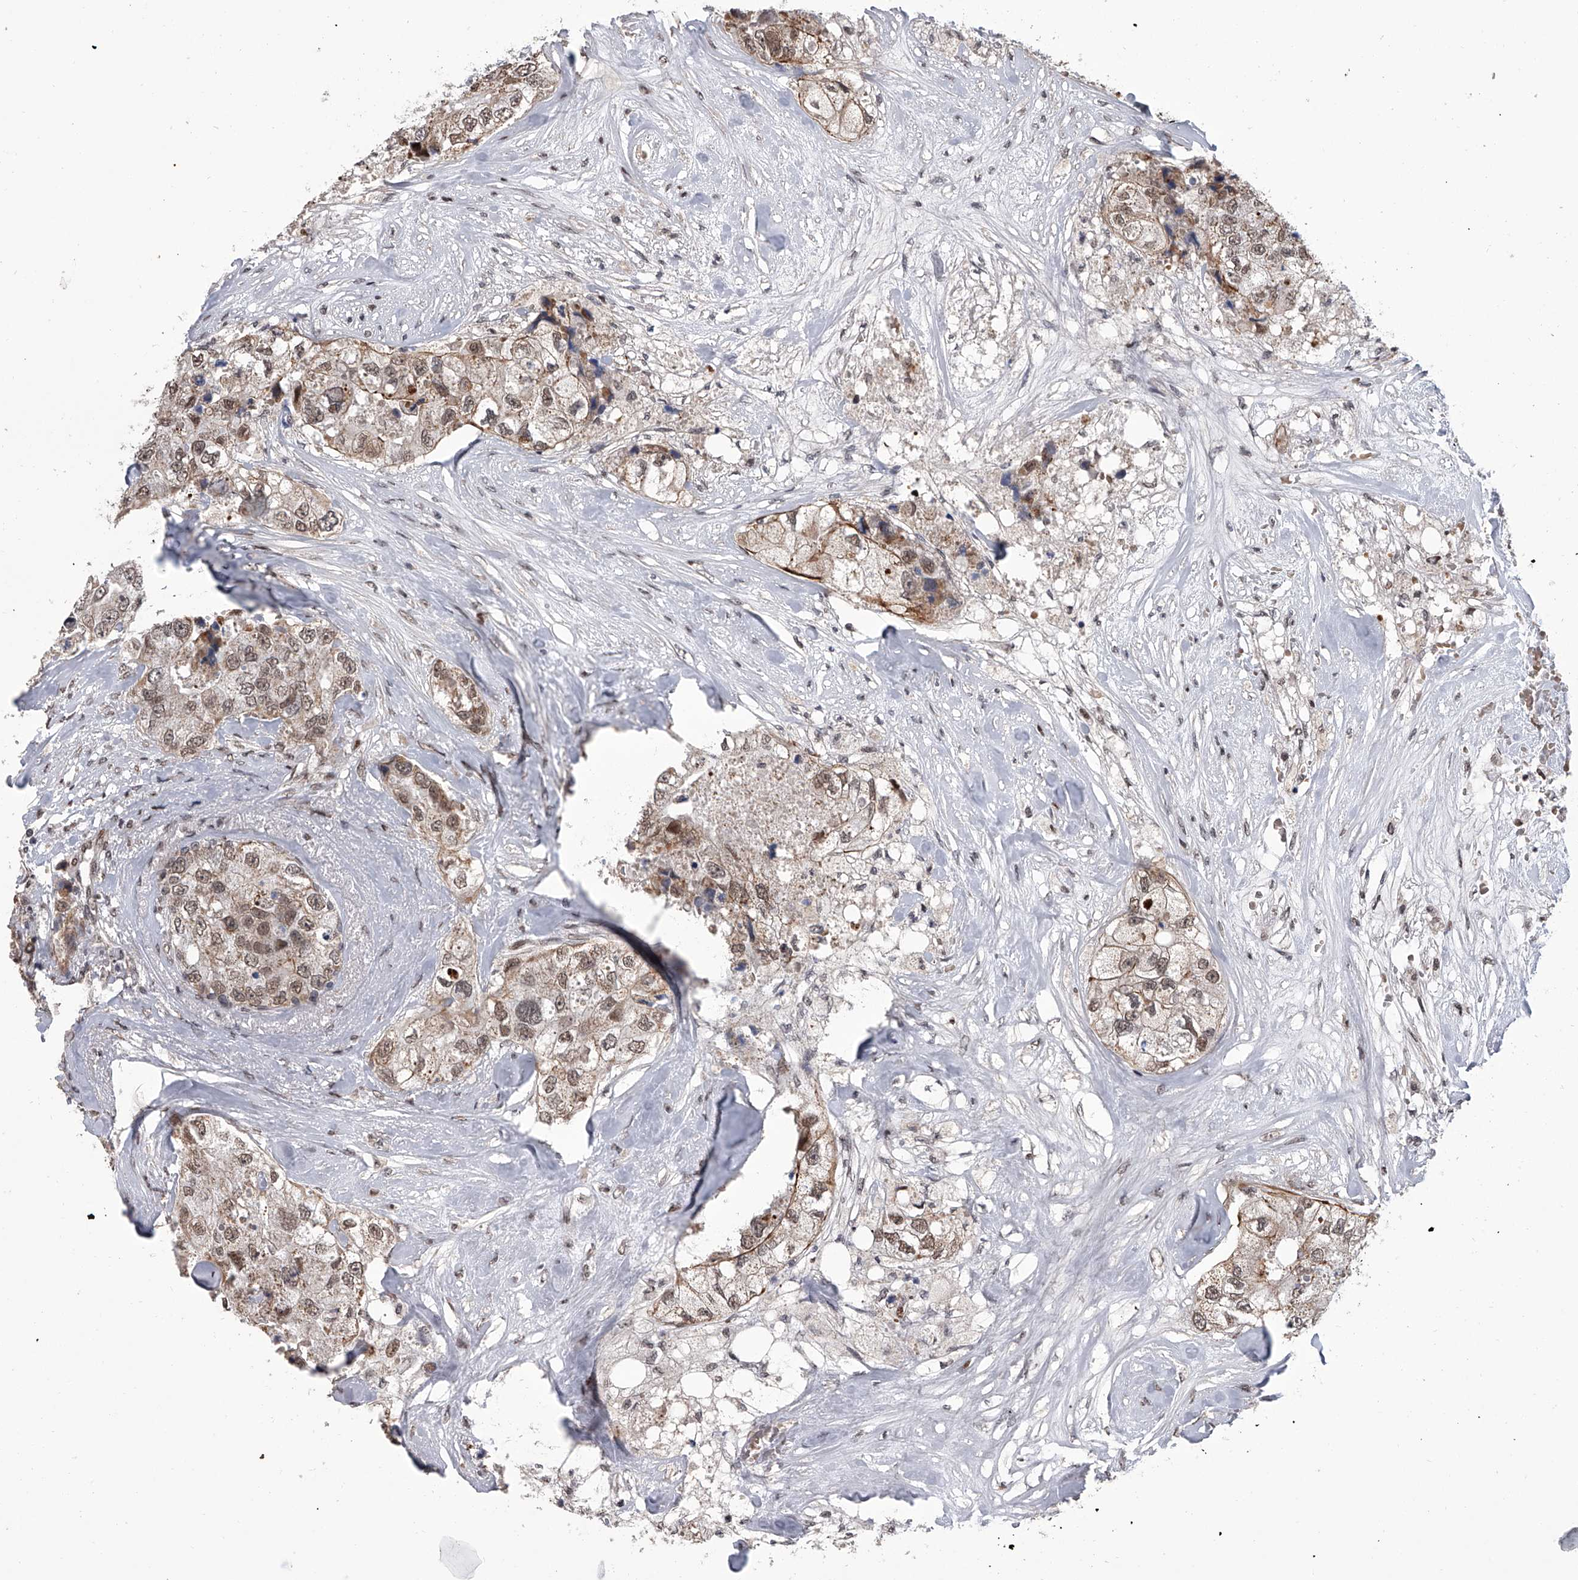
{"staining": {"intensity": "weak", "quantity": ">75%", "location": "nuclear"}, "tissue": "breast cancer", "cell_type": "Tumor cells", "image_type": "cancer", "snomed": [{"axis": "morphology", "description": "Duct carcinoma"}, {"axis": "topography", "description": "Breast"}], "caption": "Approximately >75% of tumor cells in human breast cancer (intraductal carcinoma) demonstrate weak nuclear protein staining as visualized by brown immunohistochemical staining.", "gene": "ZNF426", "patient": {"sex": "female", "age": 62}}